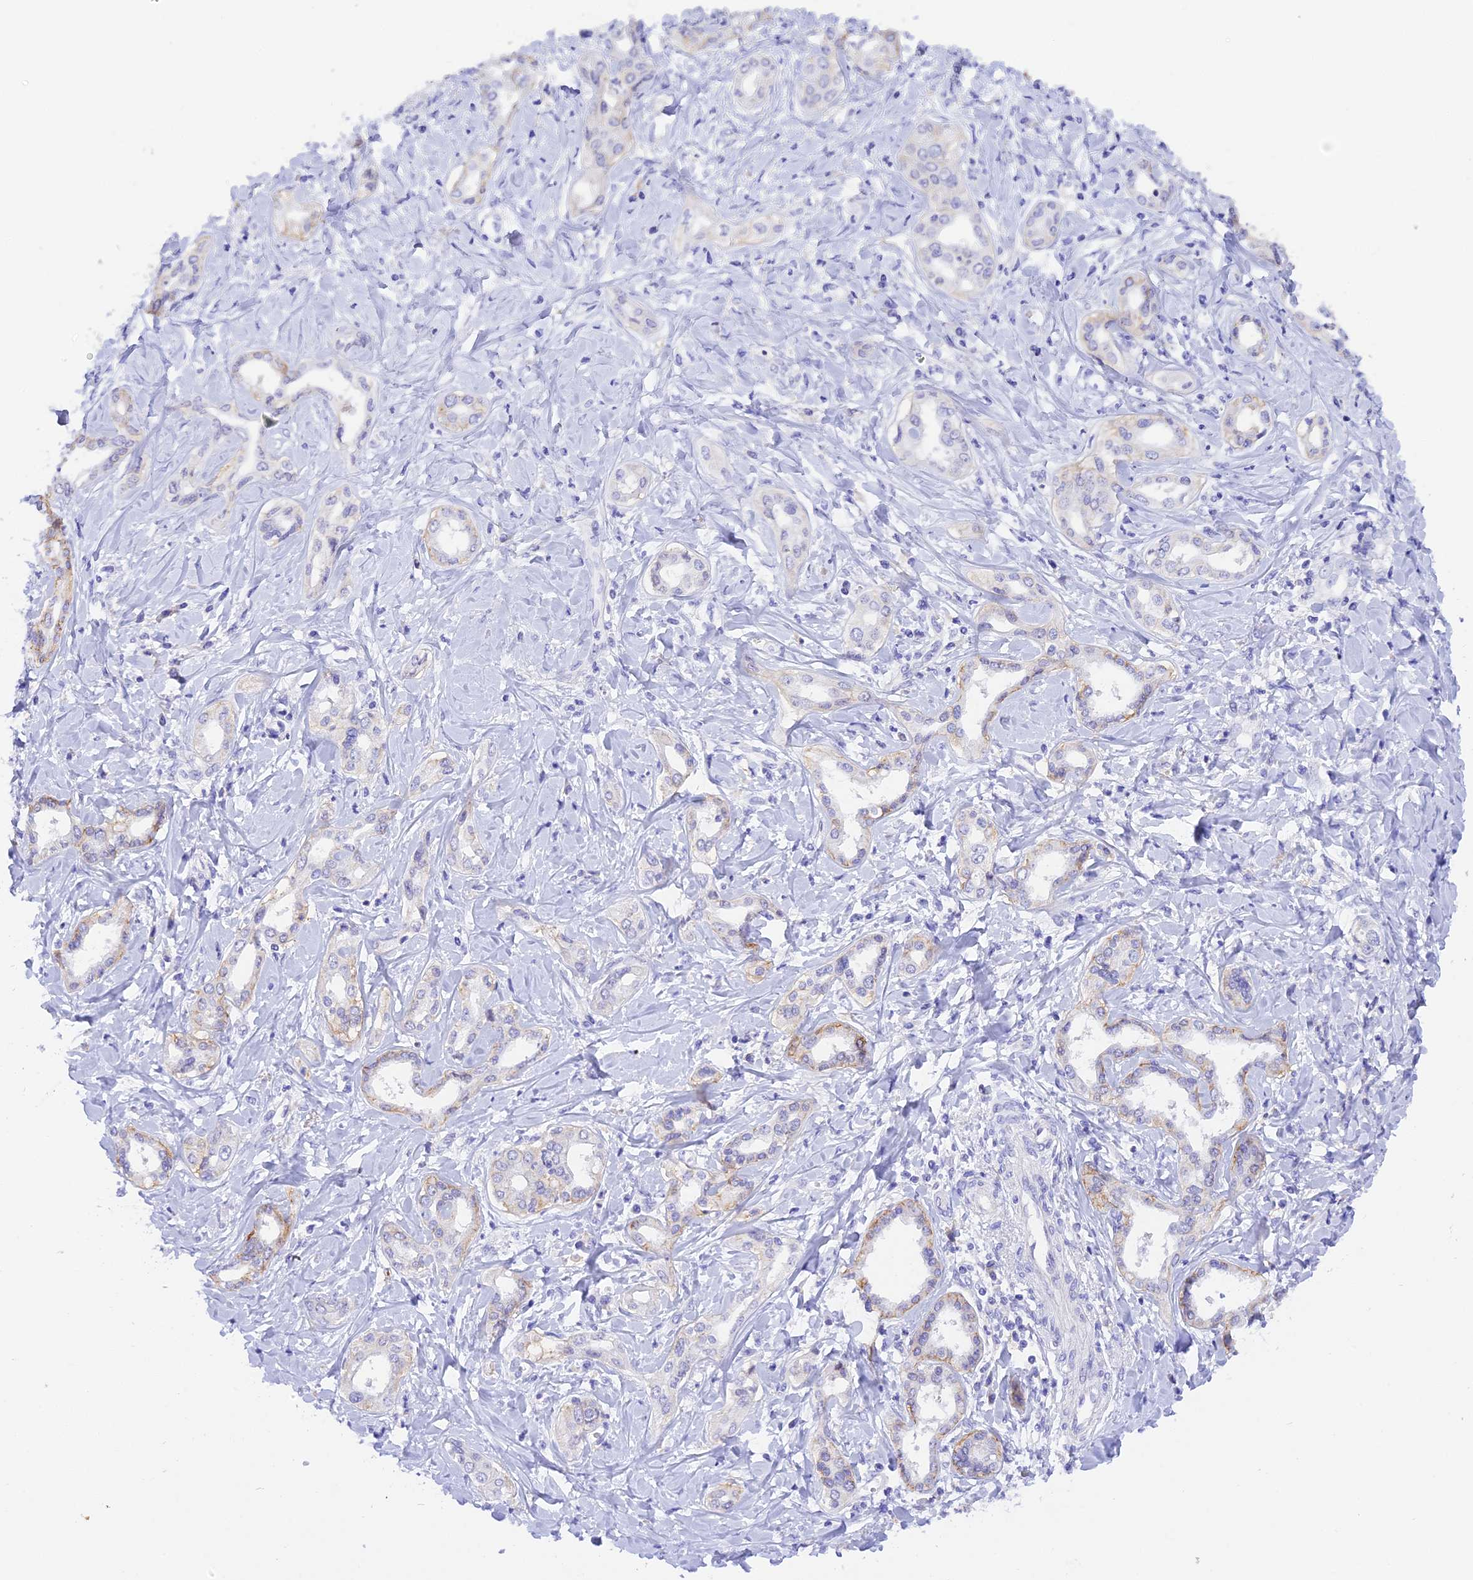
{"staining": {"intensity": "weak", "quantity": "<25%", "location": "cytoplasmic/membranous"}, "tissue": "liver cancer", "cell_type": "Tumor cells", "image_type": "cancer", "snomed": [{"axis": "morphology", "description": "Cholangiocarcinoma"}, {"axis": "topography", "description": "Liver"}], "caption": "Cholangiocarcinoma (liver) was stained to show a protein in brown. There is no significant staining in tumor cells.", "gene": "COL6A5", "patient": {"sex": "female", "age": 77}}